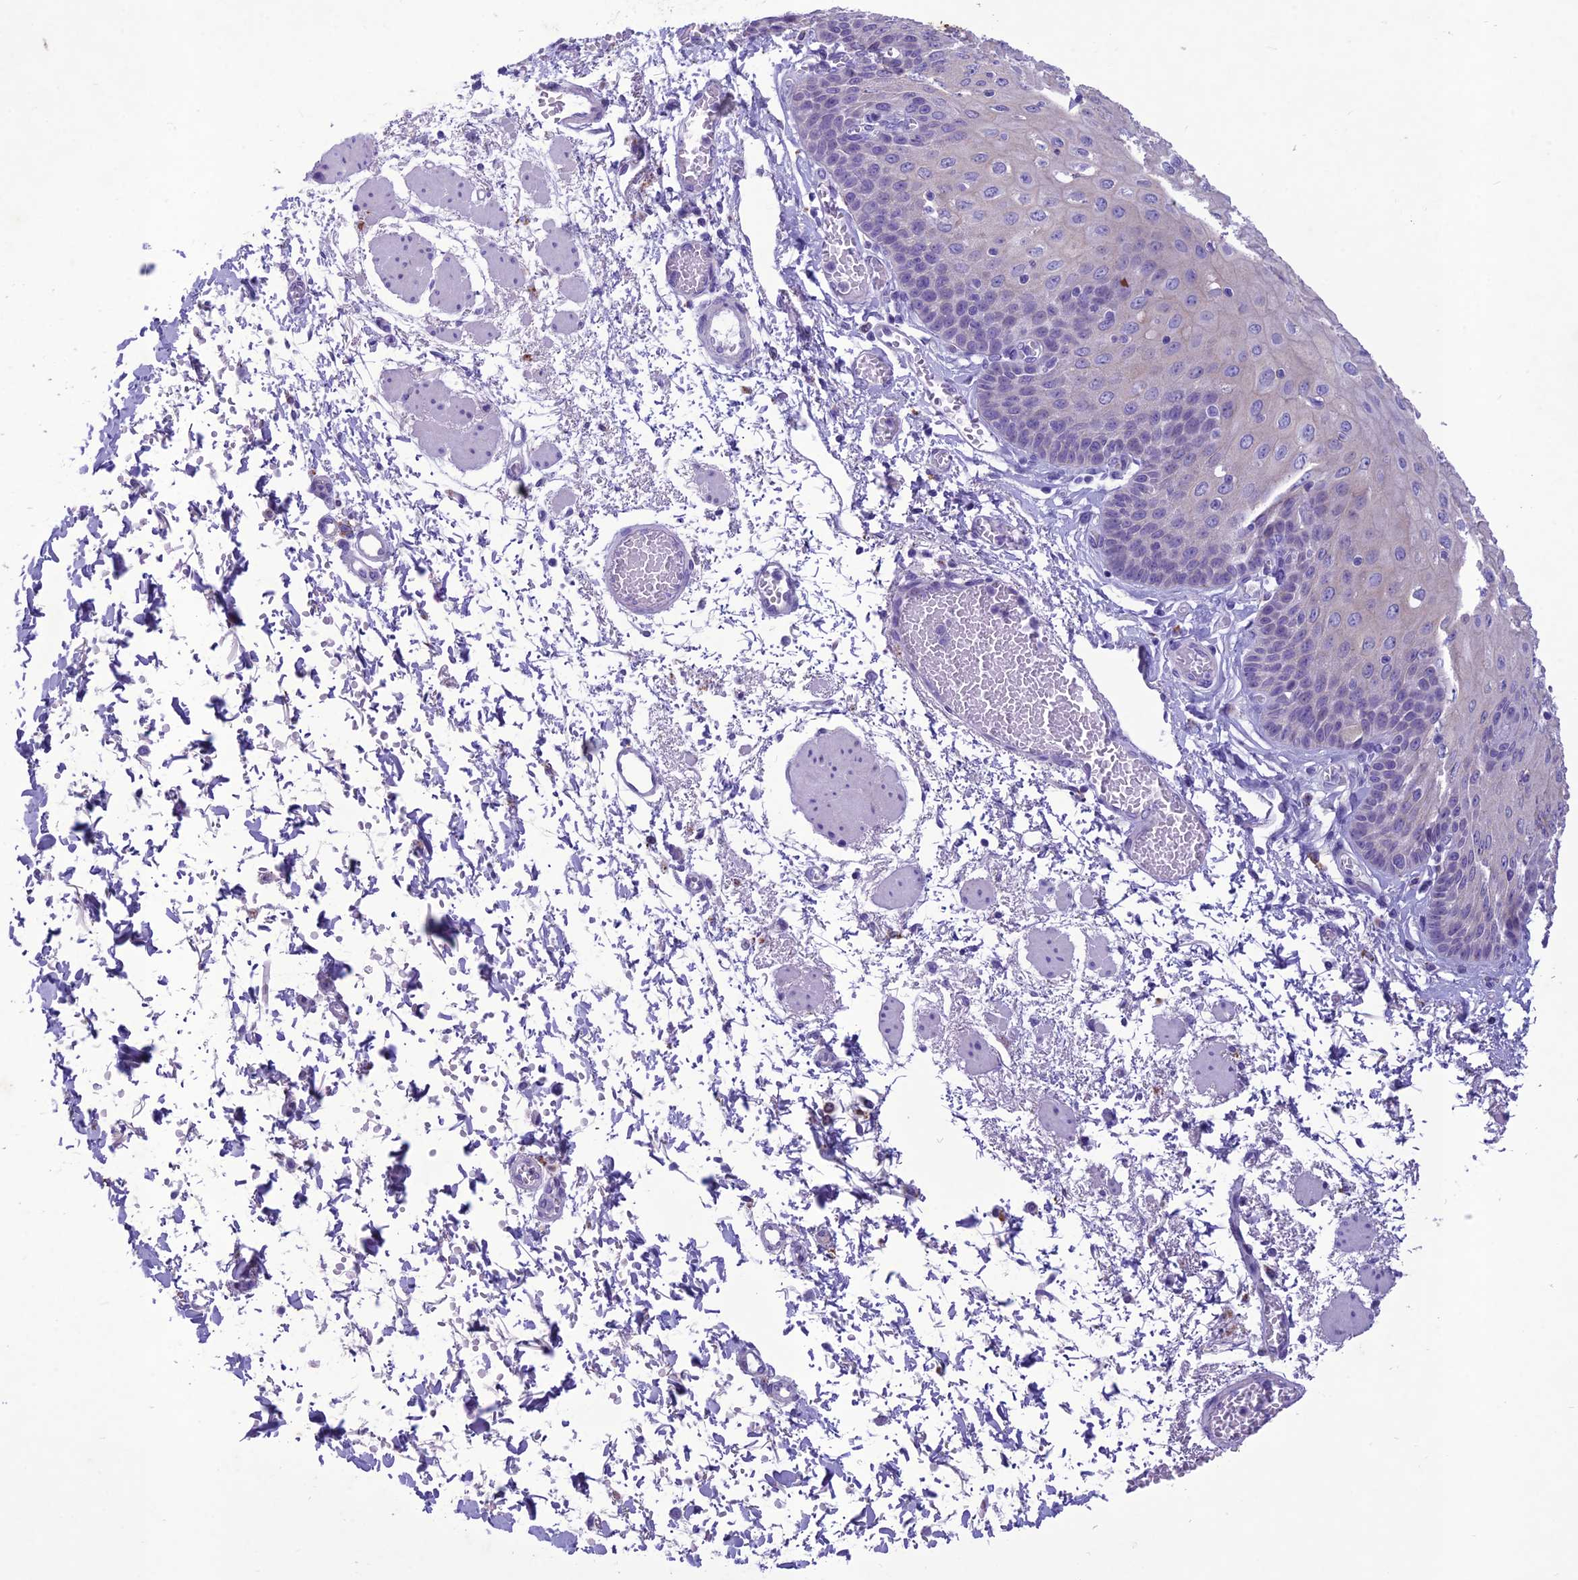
{"staining": {"intensity": "negative", "quantity": "none", "location": "none"}, "tissue": "esophagus", "cell_type": "Squamous epithelial cells", "image_type": "normal", "snomed": [{"axis": "morphology", "description": "Normal tissue, NOS"}, {"axis": "topography", "description": "Esophagus"}], "caption": "Image shows no significant protein staining in squamous epithelial cells of benign esophagus.", "gene": "IFT172", "patient": {"sex": "male", "age": 81}}